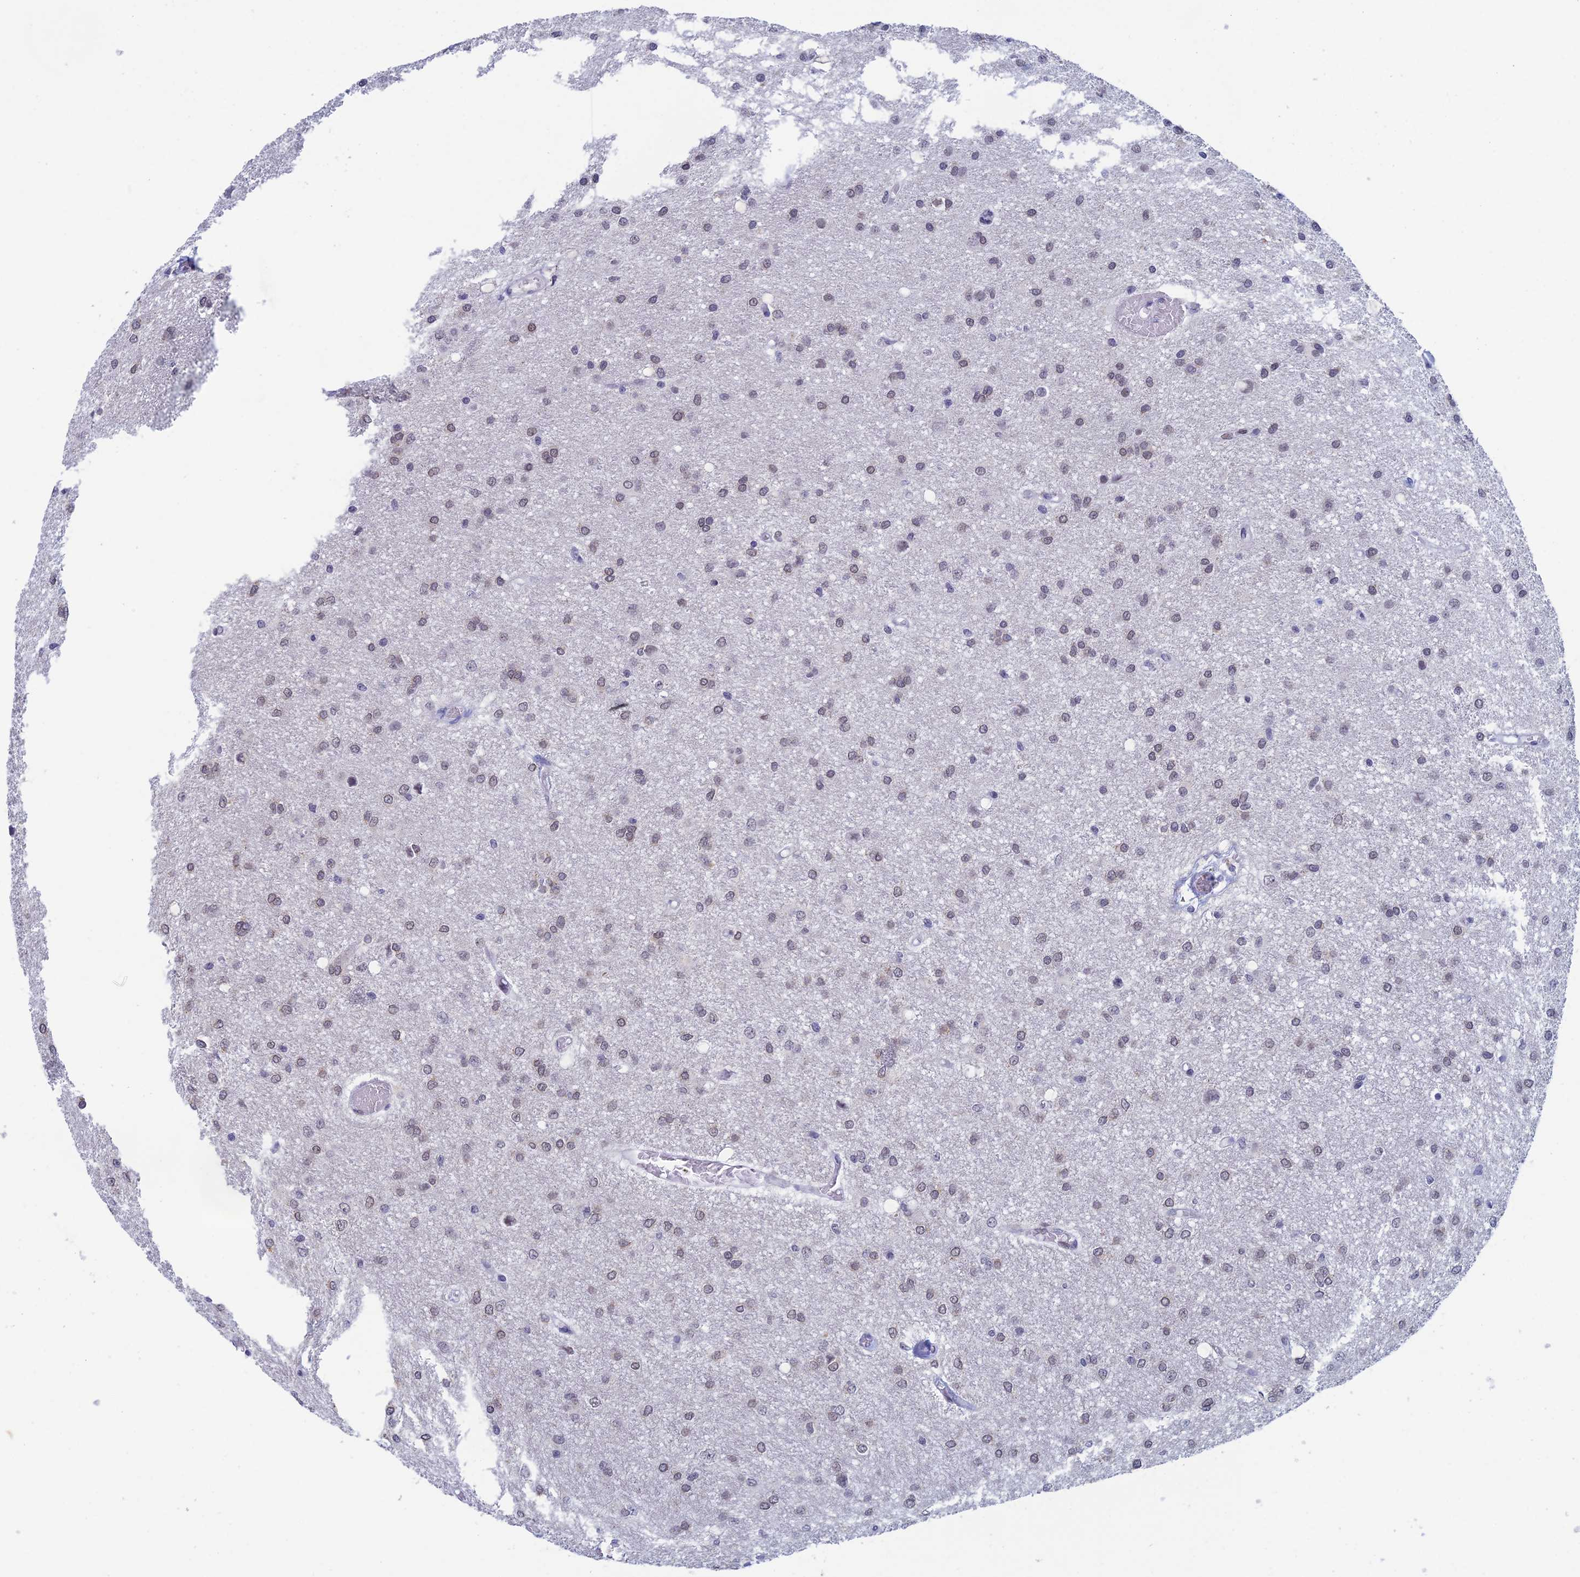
{"staining": {"intensity": "weak", "quantity": "<25%", "location": "nuclear"}, "tissue": "glioma", "cell_type": "Tumor cells", "image_type": "cancer", "snomed": [{"axis": "morphology", "description": "Glioma, malignant, High grade"}, {"axis": "topography", "description": "Brain"}], "caption": "Immunohistochemistry (IHC) of malignant glioma (high-grade) demonstrates no positivity in tumor cells.", "gene": "NABP2", "patient": {"sex": "female", "age": 50}}